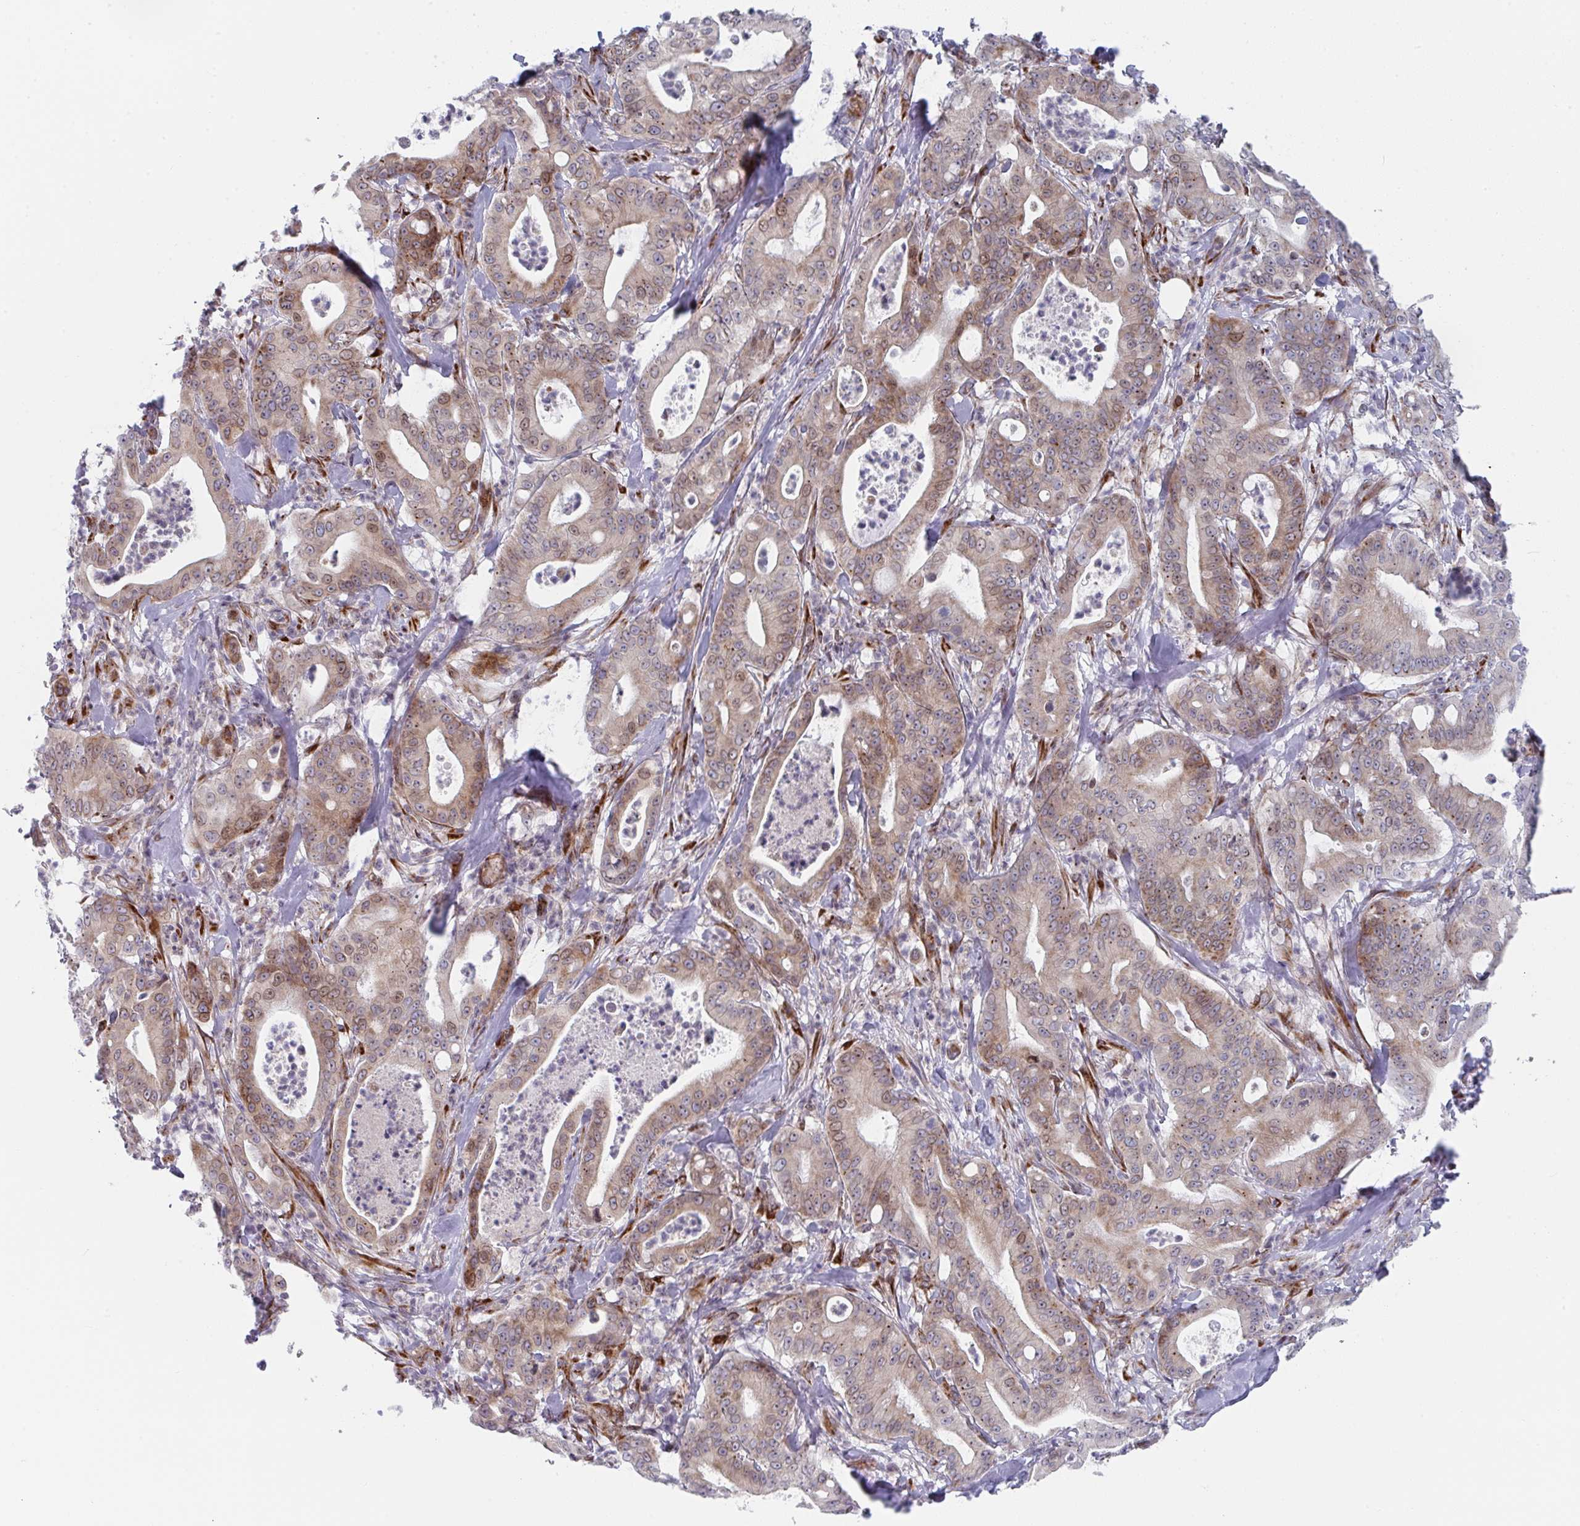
{"staining": {"intensity": "weak", "quantity": "25%-75%", "location": "cytoplasmic/membranous,nuclear"}, "tissue": "pancreatic cancer", "cell_type": "Tumor cells", "image_type": "cancer", "snomed": [{"axis": "morphology", "description": "Adenocarcinoma, NOS"}, {"axis": "topography", "description": "Pancreas"}], "caption": "A micrograph of human pancreatic adenocarcinoma stained for a protein reveals weak cytoplasmic/membranous and nuclear brown staining in tumor cells.", "gene": "PRKCH", "patient": {"sex": "male", "age": 71}}